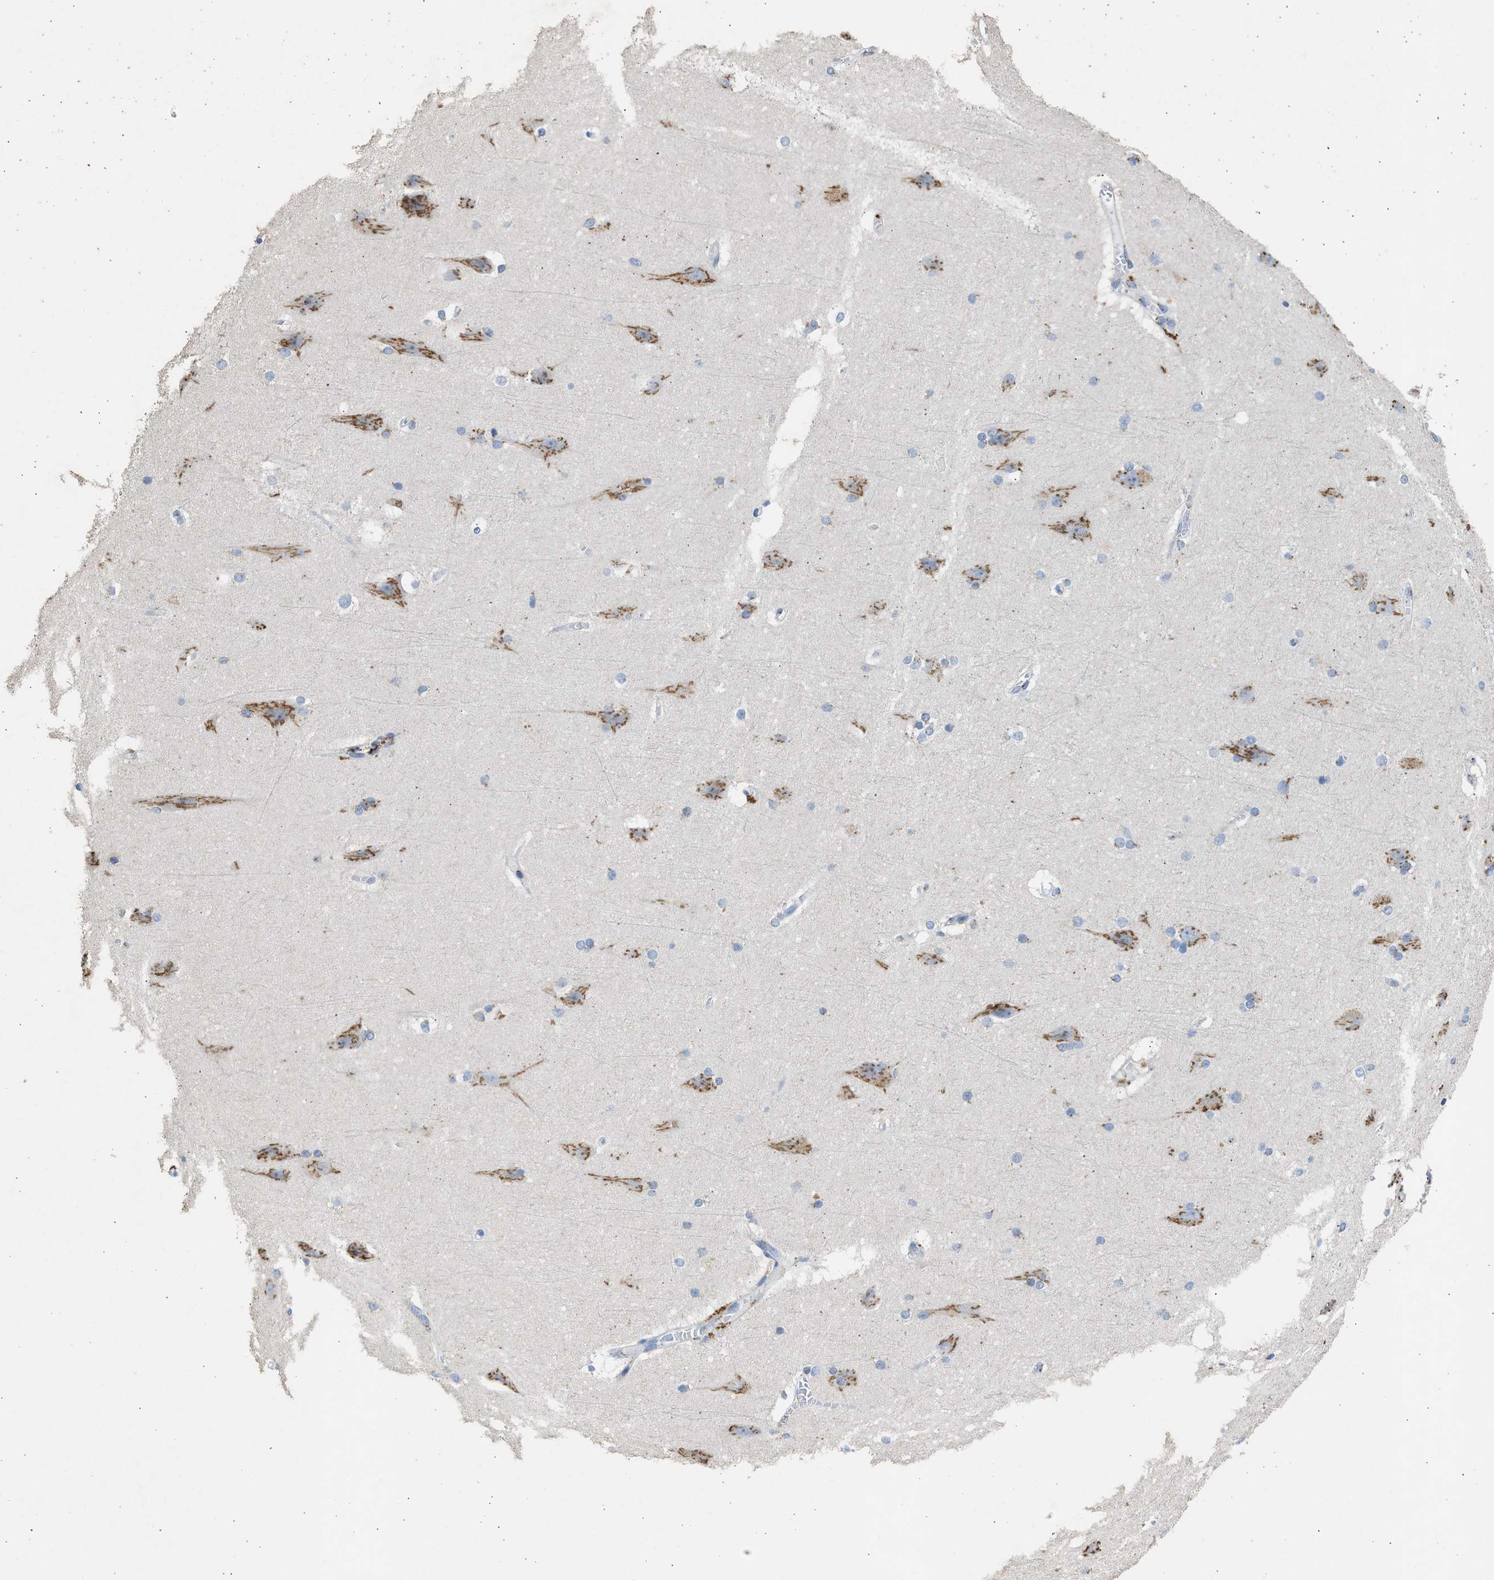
{"staining": {"intensity": "negative", "quantity": "none", "location": "none"}, "tissue": "cerebral cortex", "cell_type": "Endothelial cells", "image_type": "normal", "snomed": [{"axis": "morphology", "description": "Normal tissue, NOS"}, {"axis": "topography", "description": "Cerebral cortex"}, {"axis": "topography", "description": "Hippocampus"}], "caption": "DAB (3,3'-diaminobenzidine) immunohistochemical staining of unremarkable human cerebral cortex displays no significant positivity in endothelial cells. (DAB (3,3'-diaminobenzidine) IHC with hematoxylin counter stain).", "gene": "IPO8", "patient": {"sex": "female", "age": 19}}